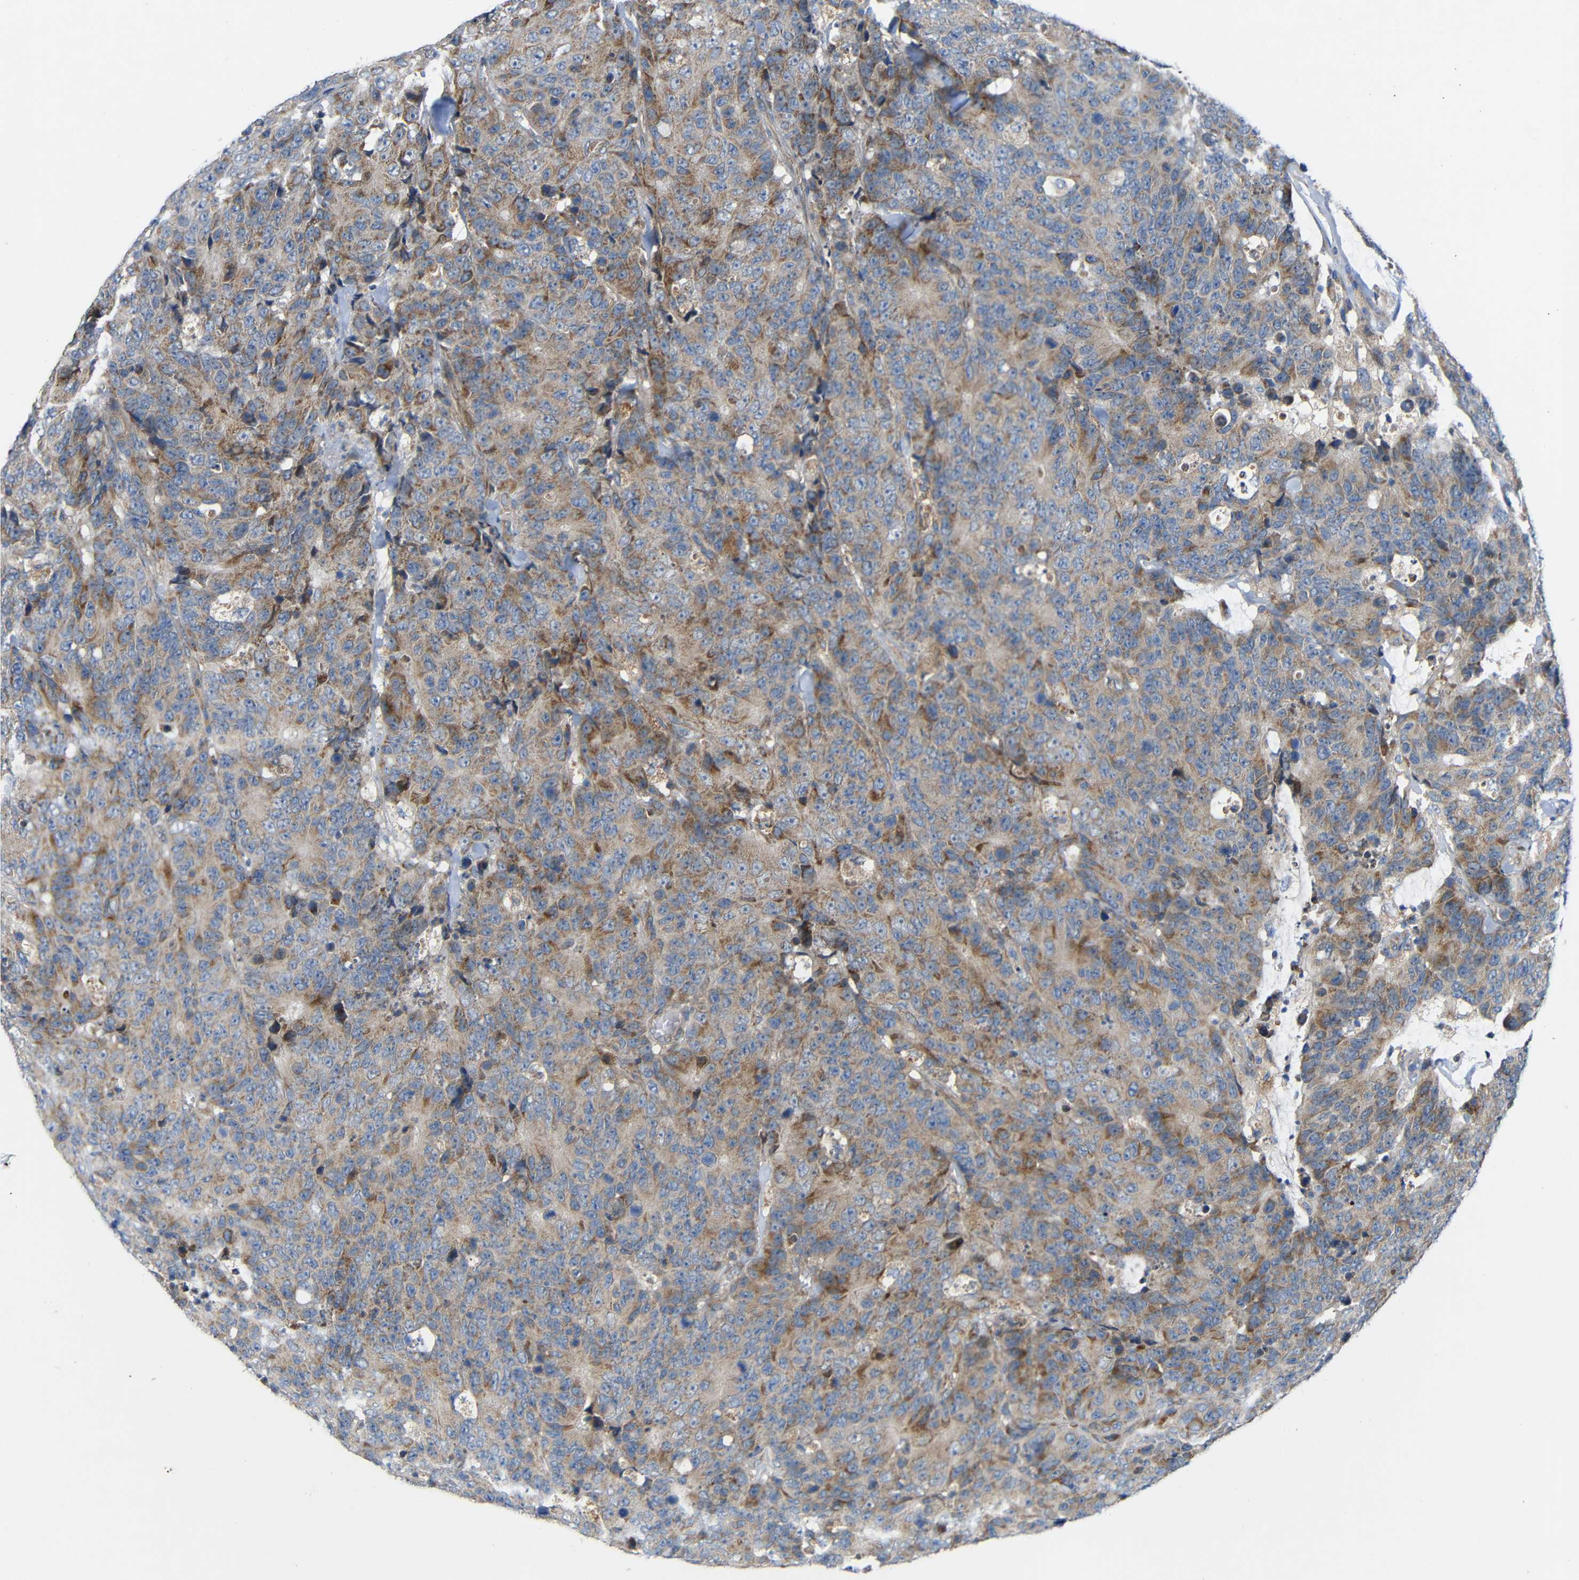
{"staining": {"intensity": "weak", "quantity": "25%-75%", "location": "cytoplasmic/membranous"}, "tissue": "colorectal cancer", "cell_type": "Tumor cells", "image_type": "cancer", "snomed": [{"axis": "morphology", "description": "Adenocarcinoma, NOS"}, {"axis": "topography", "description": "Colon"}], "caption": "Protein staining of colorectal cancer tissue demonstrates weak cytoplasmic/membranous expression in about 25%-75% of tumor cells. The staining was performed using DAB to visualize the protein expression in brown, while the nuclei were stained in blue with hematoxylin (Magnification: 20x).", "gene": "TMEM25", "patient": {"sex": "female", "age": 86}}